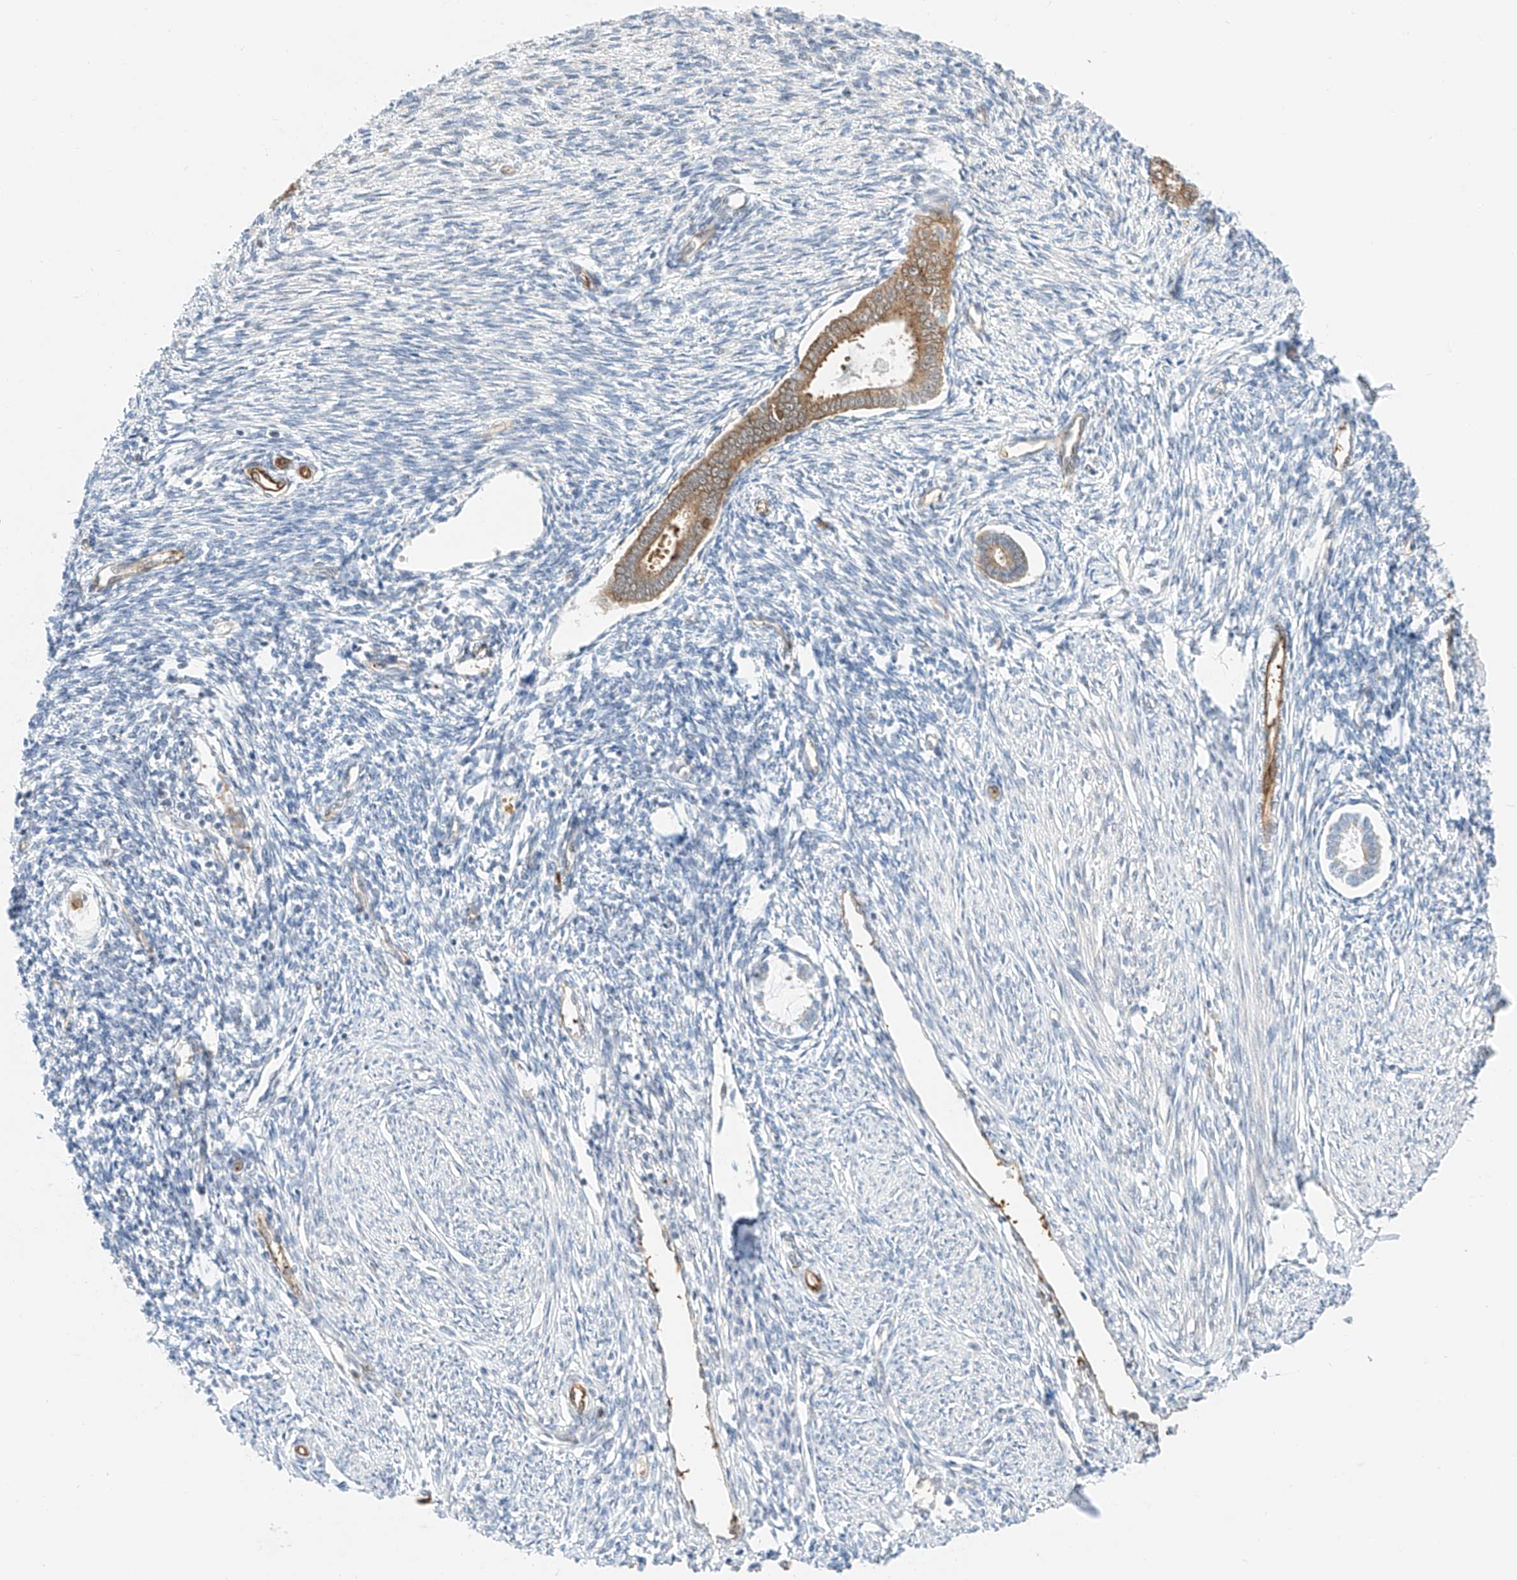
{"staining": {"intensity": "negative", "quantity": "none", "location": "none"}, "tissue": "endometrium", "cell_type": "Cells in endometrial stroma", "image_type": "normal", "snomed": [{"axis": "morphology", "description": "Normal tissue, NOS"}, {"axis": "topography", "description": "Endometrium"}], "caption": "This is a photomicrograph of IHC staining of normal endometrium, which shows no positivity in cells in endometrial stroma. (DAB (3,3'-diaminobenzidine) immunohistochemistry (IHC), high magnification).", "gene": "CARMIL1", "patient": {"sex": "female", "age": 56}}